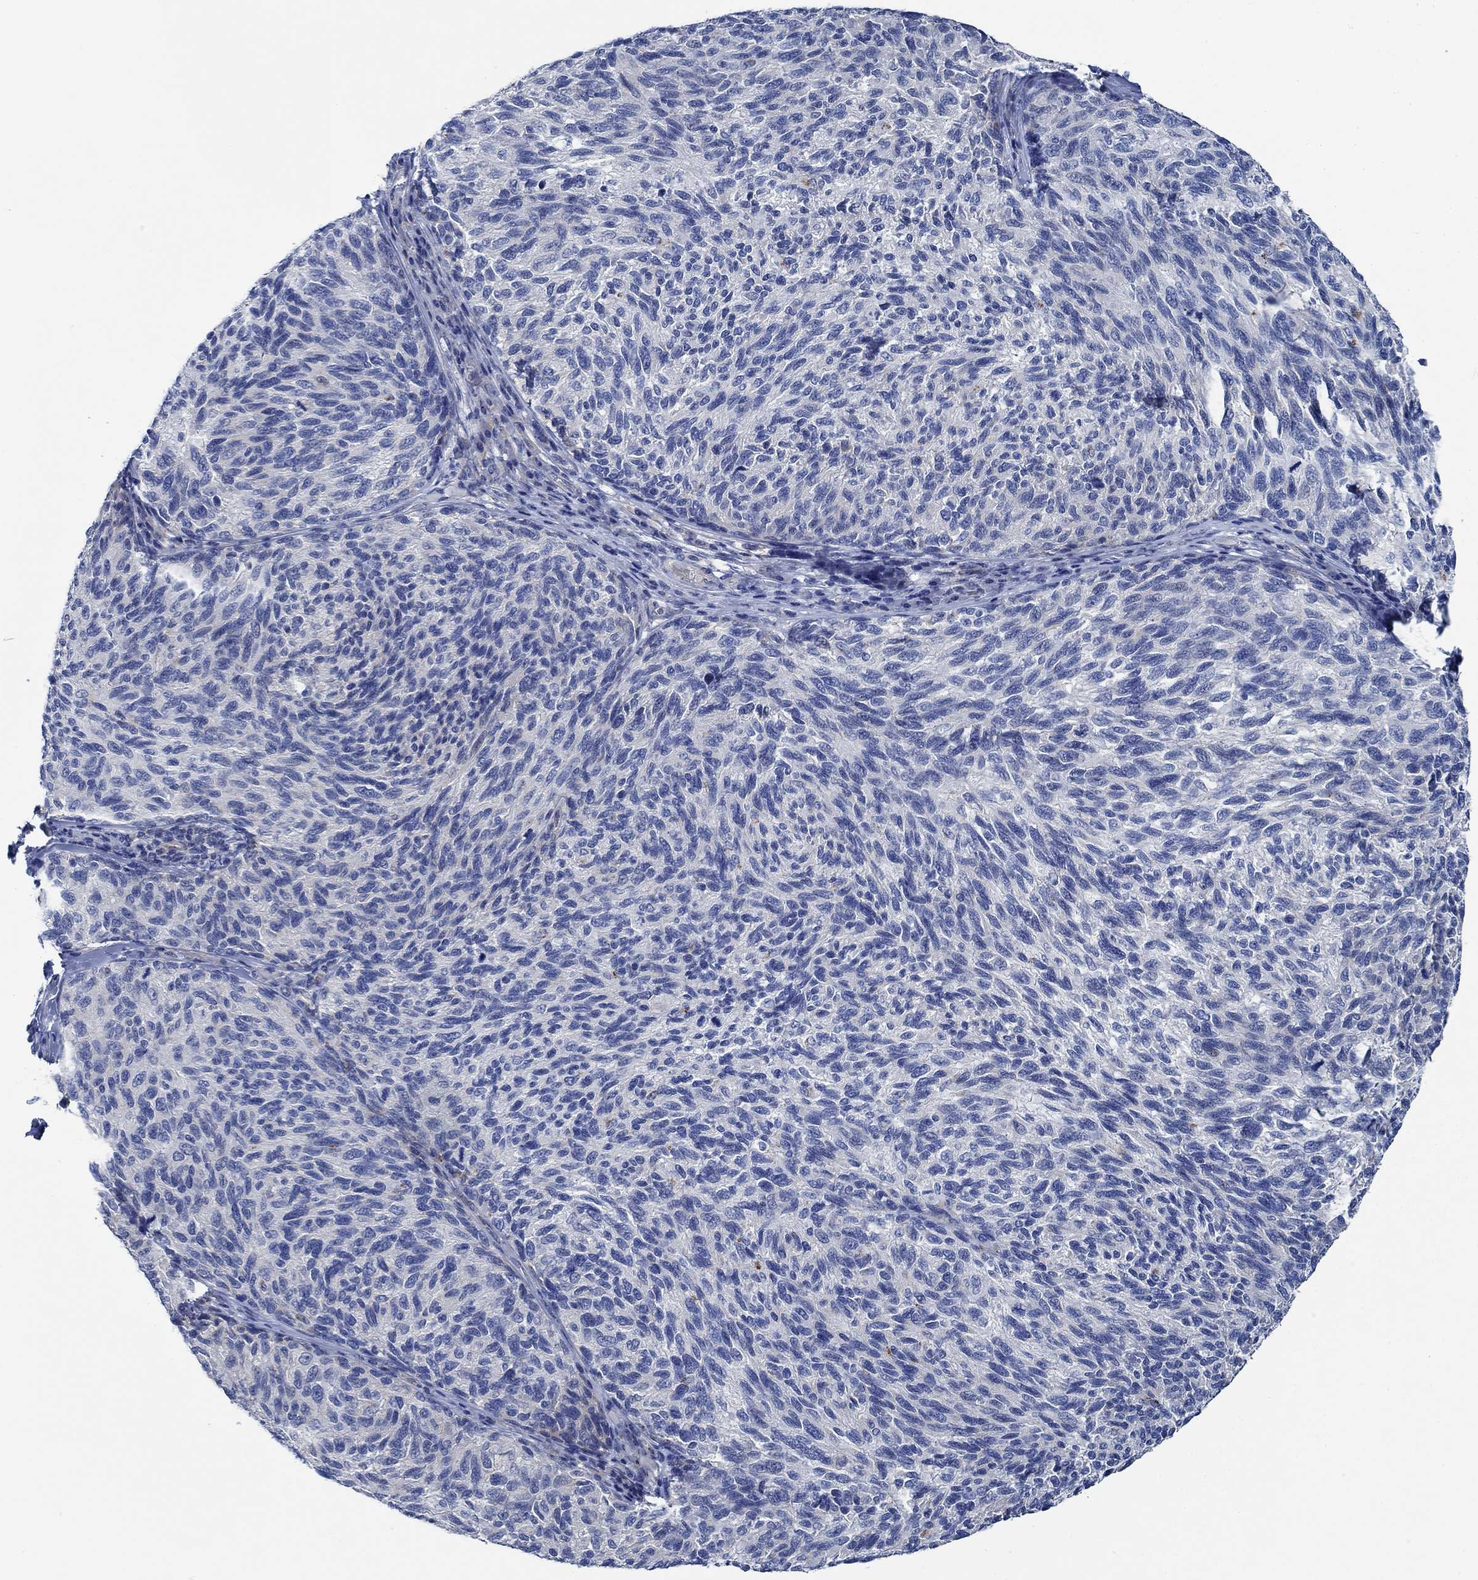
{"staining": {"intensity": "negative", "quantity": "none", "location": "none"}, "tissue": "melanoma", "cell_type": "Tumor cells", "image_type": "cancer", "snomed": [{"axis": "morphology", "description": "Malignant melanoma, NOS"}, {"axis": "topography", "description": "Skin"}], "caption": "A histopathology image of human malignant melanoma is negative for staining in tumor cells.", "gene": "SVEP1", "patient": {"sex": "female", "age": 73}}